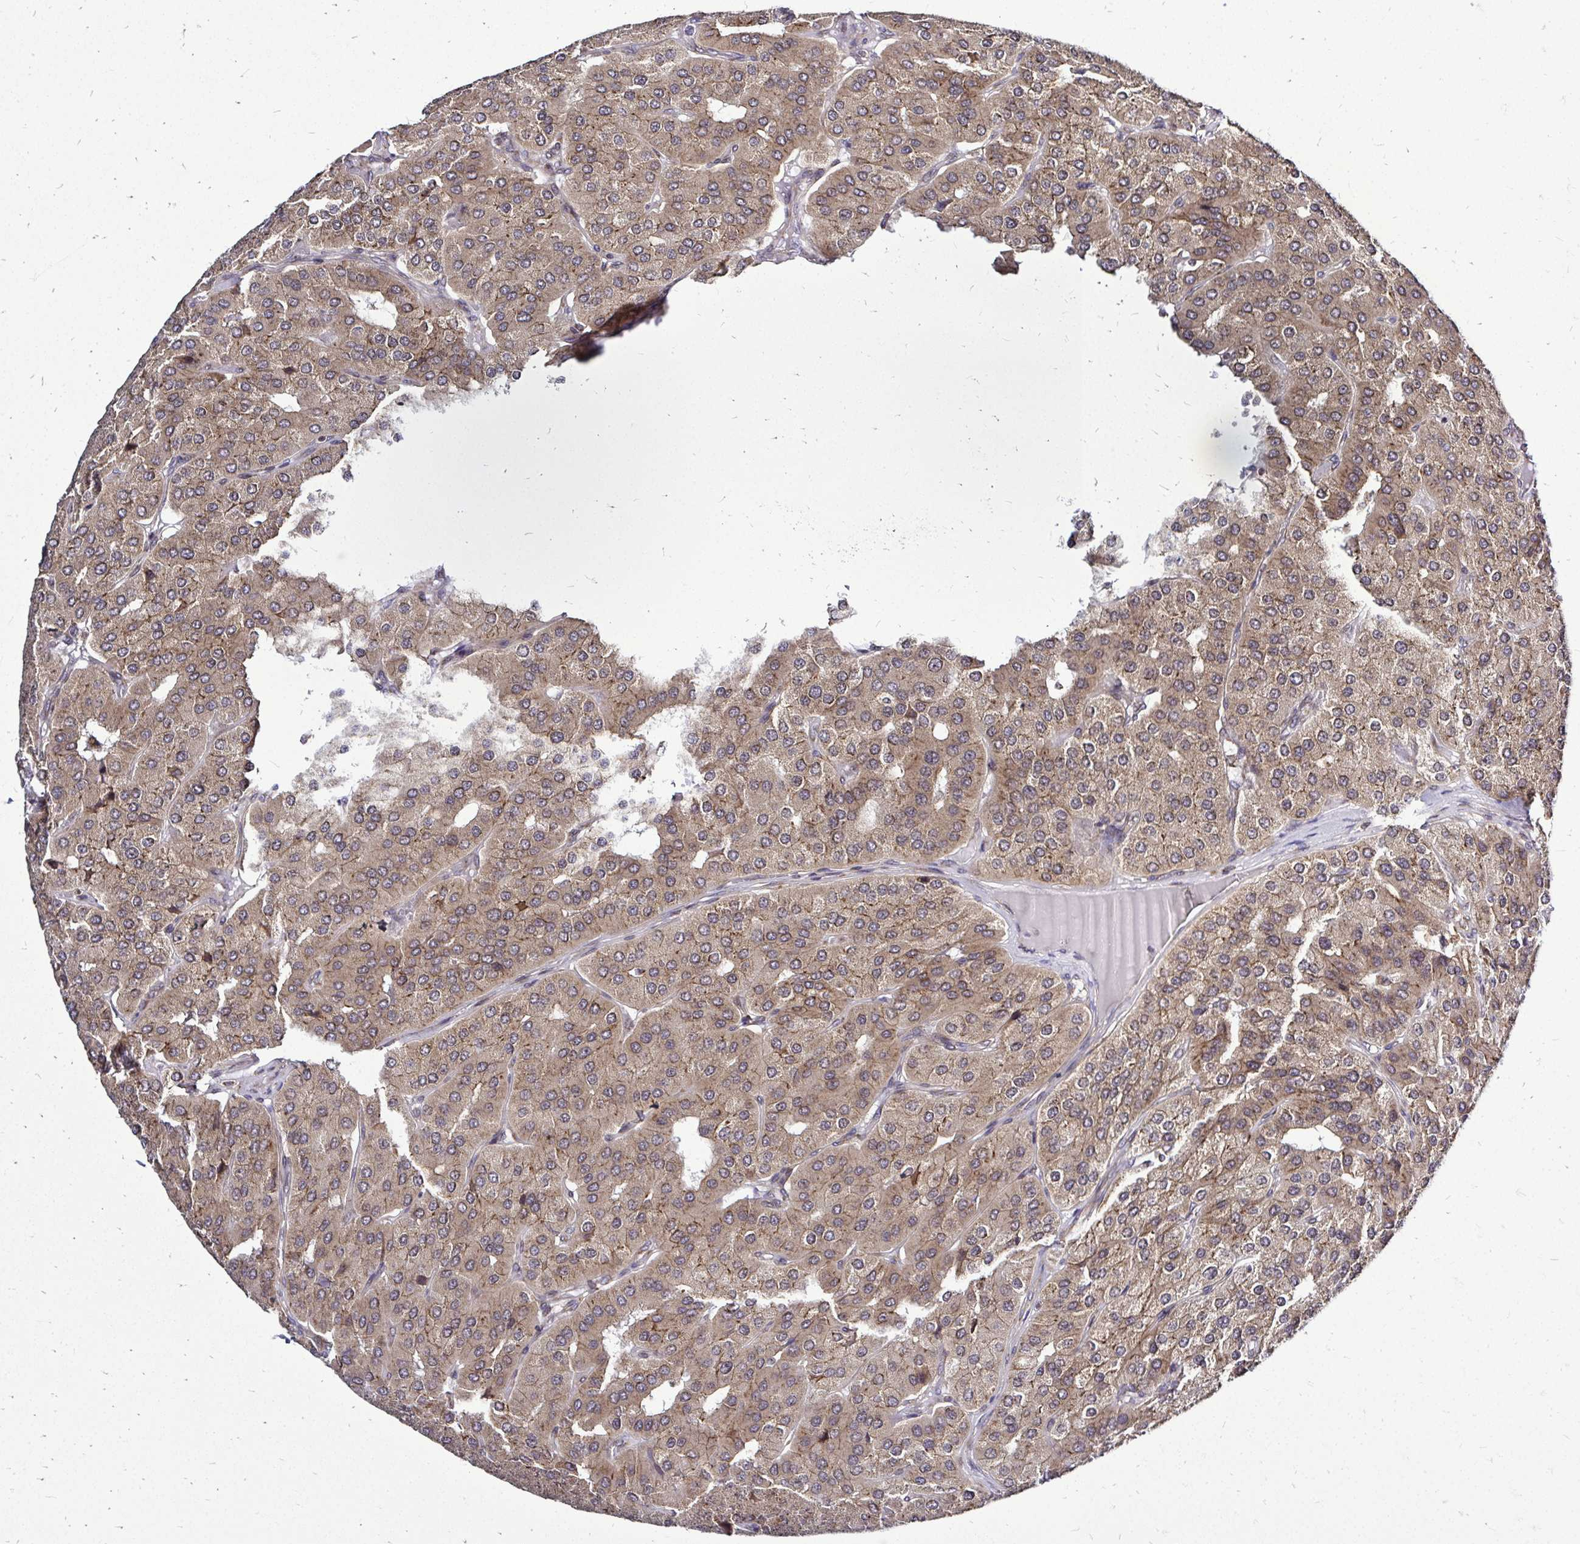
{"staining": {"intensity": "weak", "quantity": ">75%", "location": "cytoplasmic/membranous"}, "tissue": "parathyroid gland", "cell_type": "Glandular cells", "image_type": "normal", "snomed": [{"axis": "morphology", "description": "Normal tissue, NOS"}, {"axis": "morphology", "description": "Adenoma, NOS"}, {"axis": "topography", "description": "Parathyroid gland"}], "caption": "High-magnification brightfield microscopy of benign parathyroid gland stained with DAB (brown) and counterstained with hematoxylin (blue). glandular cells exhibit weak cytoplasmic/membranous positivity is seen in about>75% of cells.", "gene": "FMR1", "patient": {"sex": "female", "age": 86}}